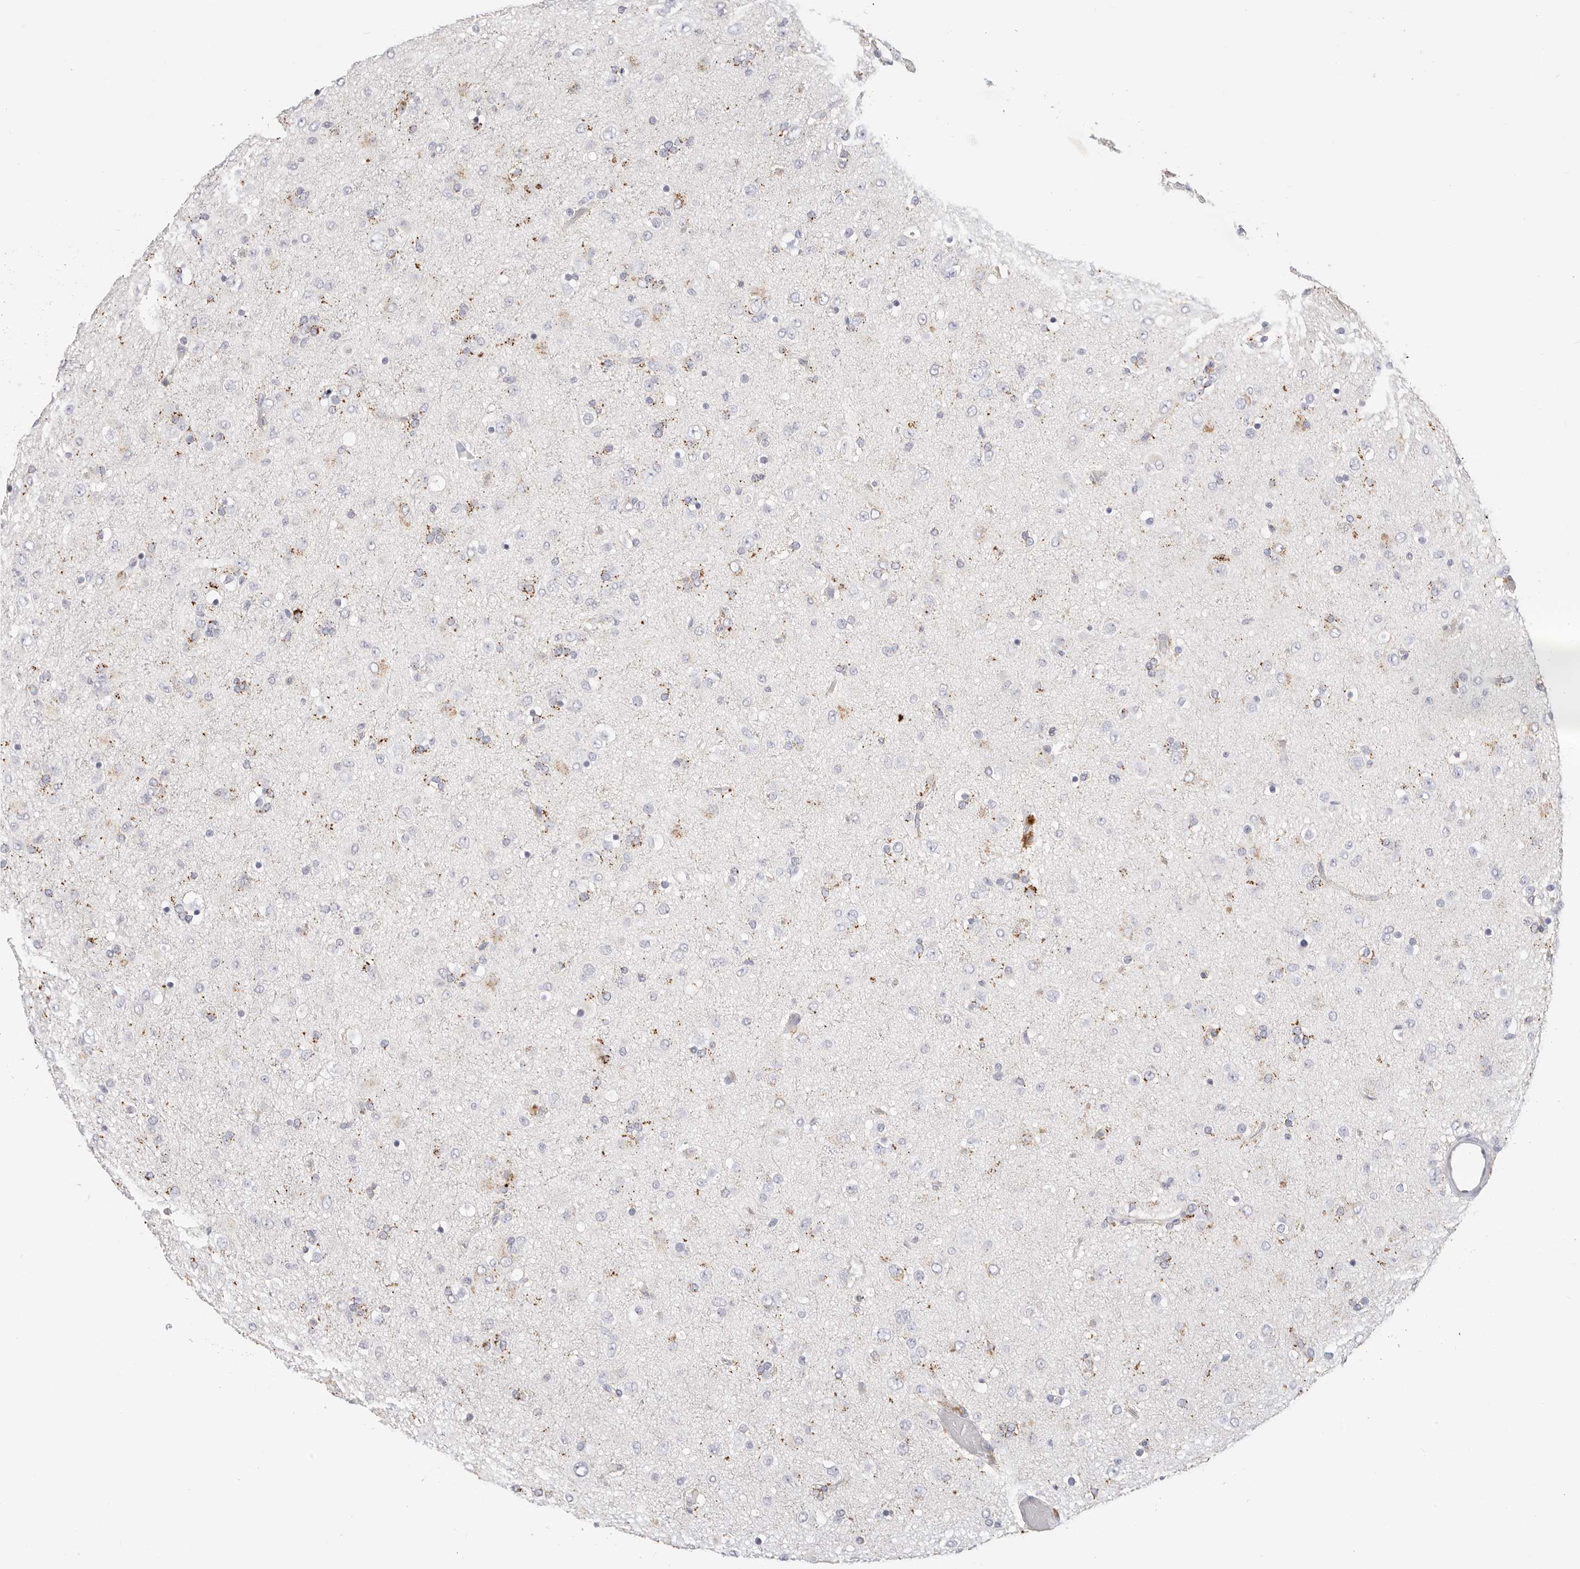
{"staining": {"intensity": "moderate", "quantity": "<25%", "location": "cytoplasmic/membranous"}, "tissue": "glioma", "cell_type": "Tumor cells", "image_type": "cancer", "snomed": [{"axis": "morphology", "description": "Glioma, malignant, Low grade"}, {"axis": "topography", "description": "Brain"}], "caption": "A histopathology image of glioma stained for a protein shows moderate cytoplasmic/membranous brown staining in tumor cells.", "gene": "STKLD1", "patient": {"sex": "male", "age": 65}}